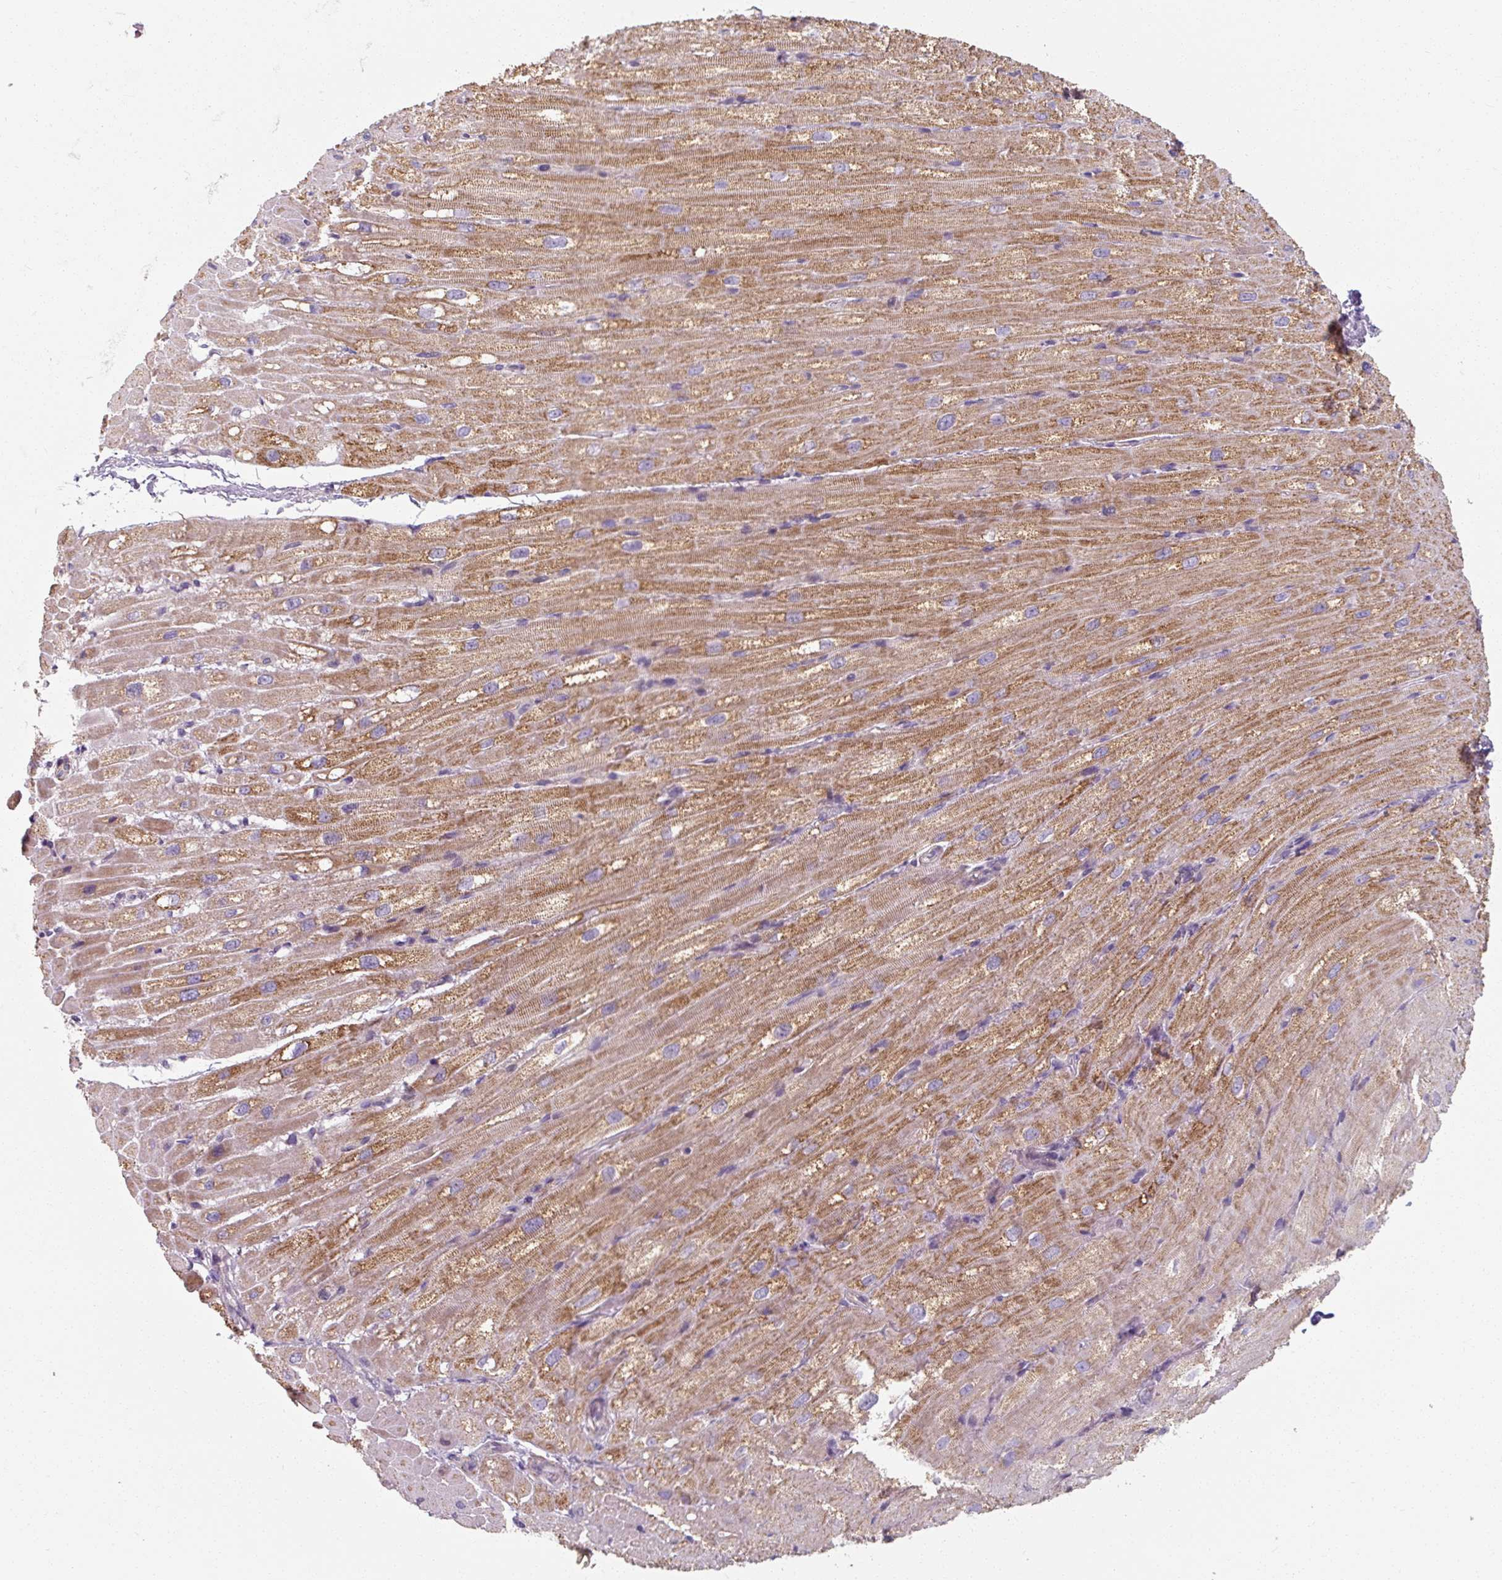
{"staining": {"intensity": "moderate", "quantity": ">75%", "location": "cytoplasmic/membranous"}, "tissue": "heart muscle", "cell_type": "Cardiomyocytes", "image_type": "normal", "snomed": [{"axis": "morphology", "description": "Normal tissue, NOS"}, {"axis": "topography", "description": "Heart"}], "caption": "Immunohistochemistry (IHC) staining of unremarkable heart muscle, which shows medium levels of moderate cytoplasmic/membranous expression in about >75% of cardiomyocytes indicating moderate cytoplasmic/membranous protein expression. The staining was performed using DAB (brown) for protein detection and nuclei were counterstained in hematoxylin (blue).", "gene": "TSEN54", "patient": {"sex": "male", "age": 62}}